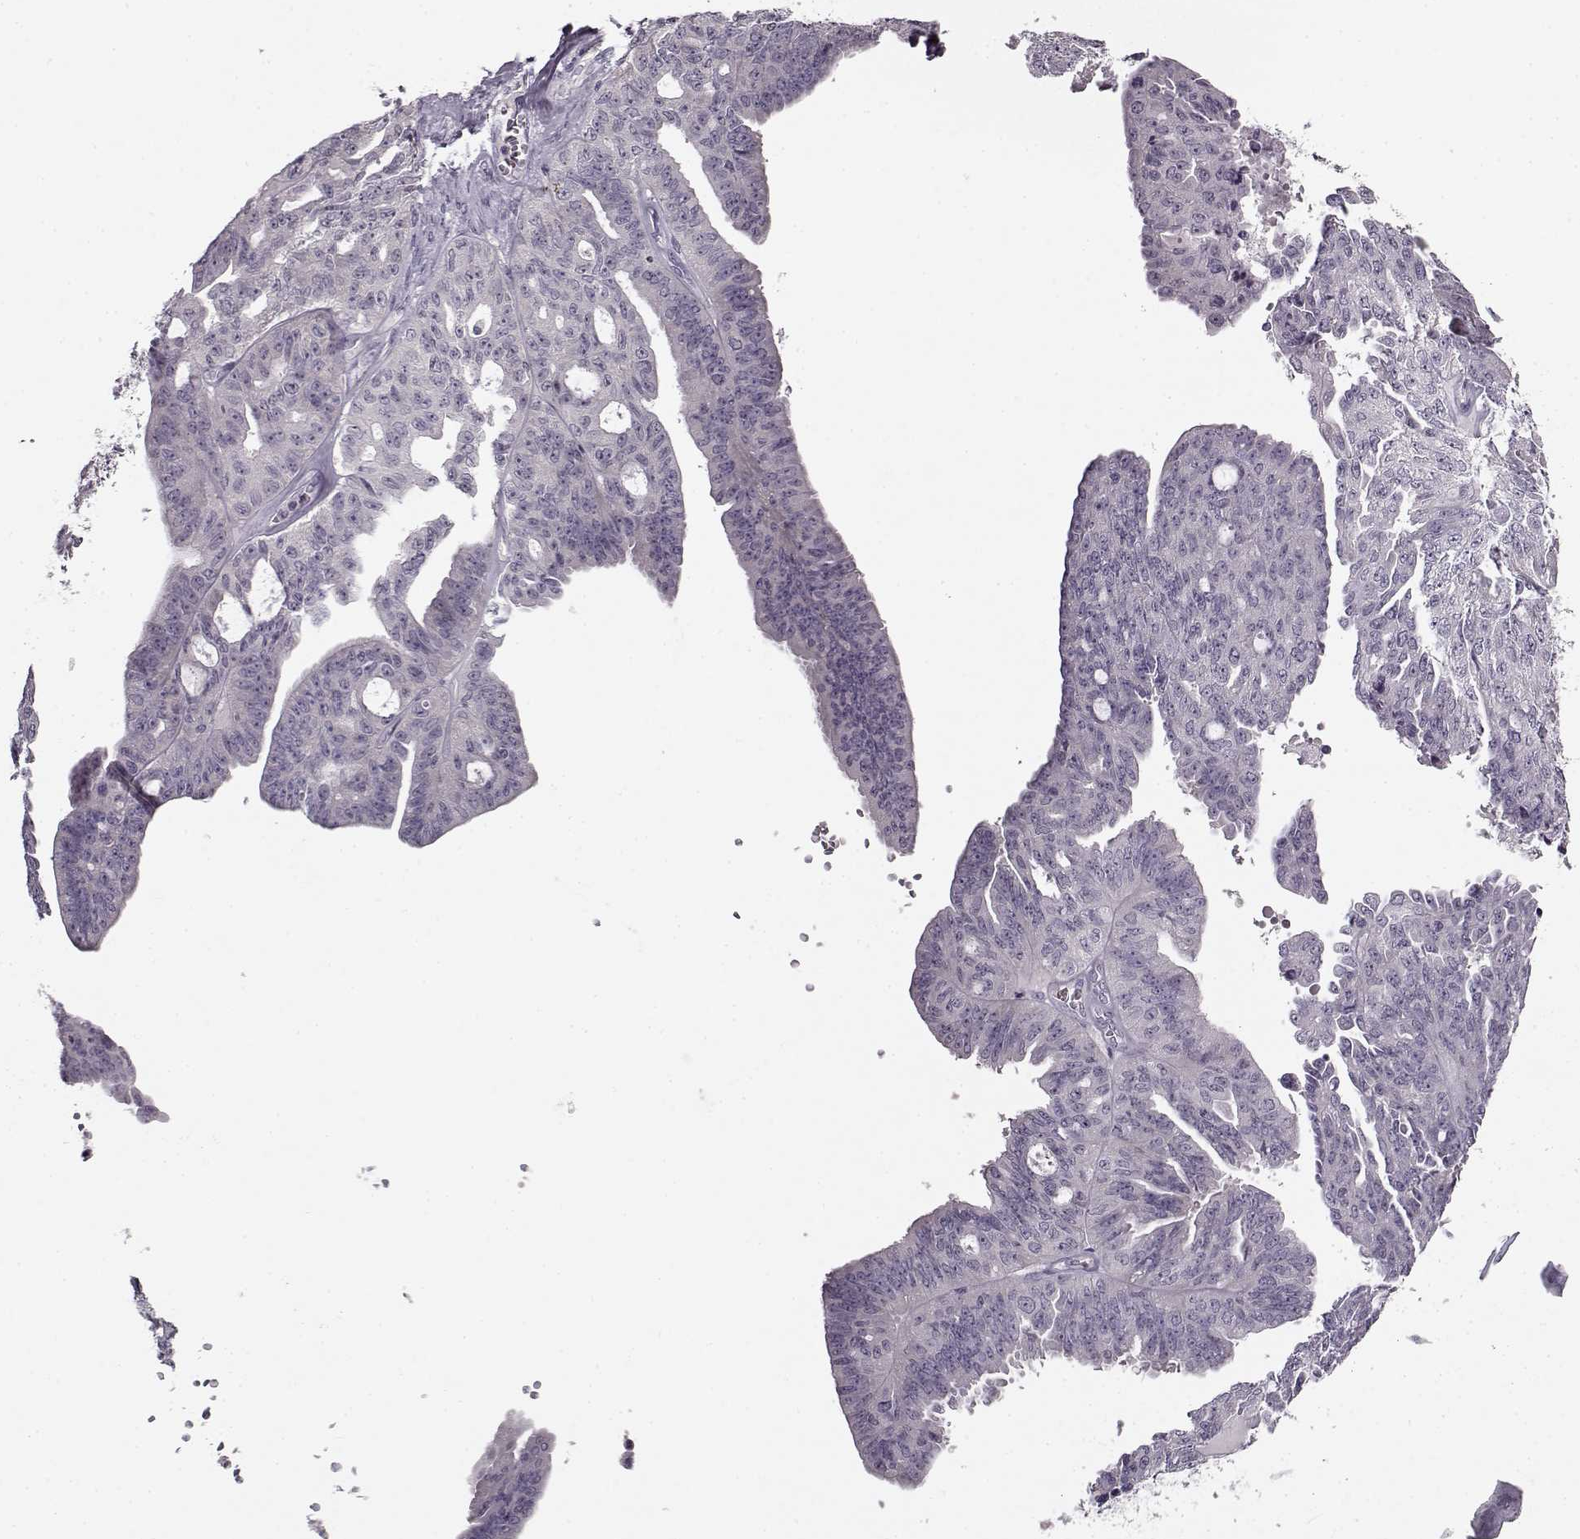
{"staining": {"intensity": "negative", "quantity": "none", "location": "none"}, "tissue": "ovarian cancer", "cell_type": "Tumor cells", "image_type": "cancer", "snomed": [{"axis": "morphology", "description": "Cystadenocarcinoma, serous, NOS"}, {"axis": "topography", "description": "Ovary"}], "caption": "Immunohistochemistry (IHC) image of neoplastic tissue: human ovarian cancer (serous cystadenocarcinoma) stained with DAB displays no significant protein staining in tumor cells. The staining is performed using DAB (3,3'-diaminobenzidine) brown chromogen with nuclei counter-stained in using hematoxylin.", "gene": "RP1L1", "patient": {"sex": "female", "age": 71}}